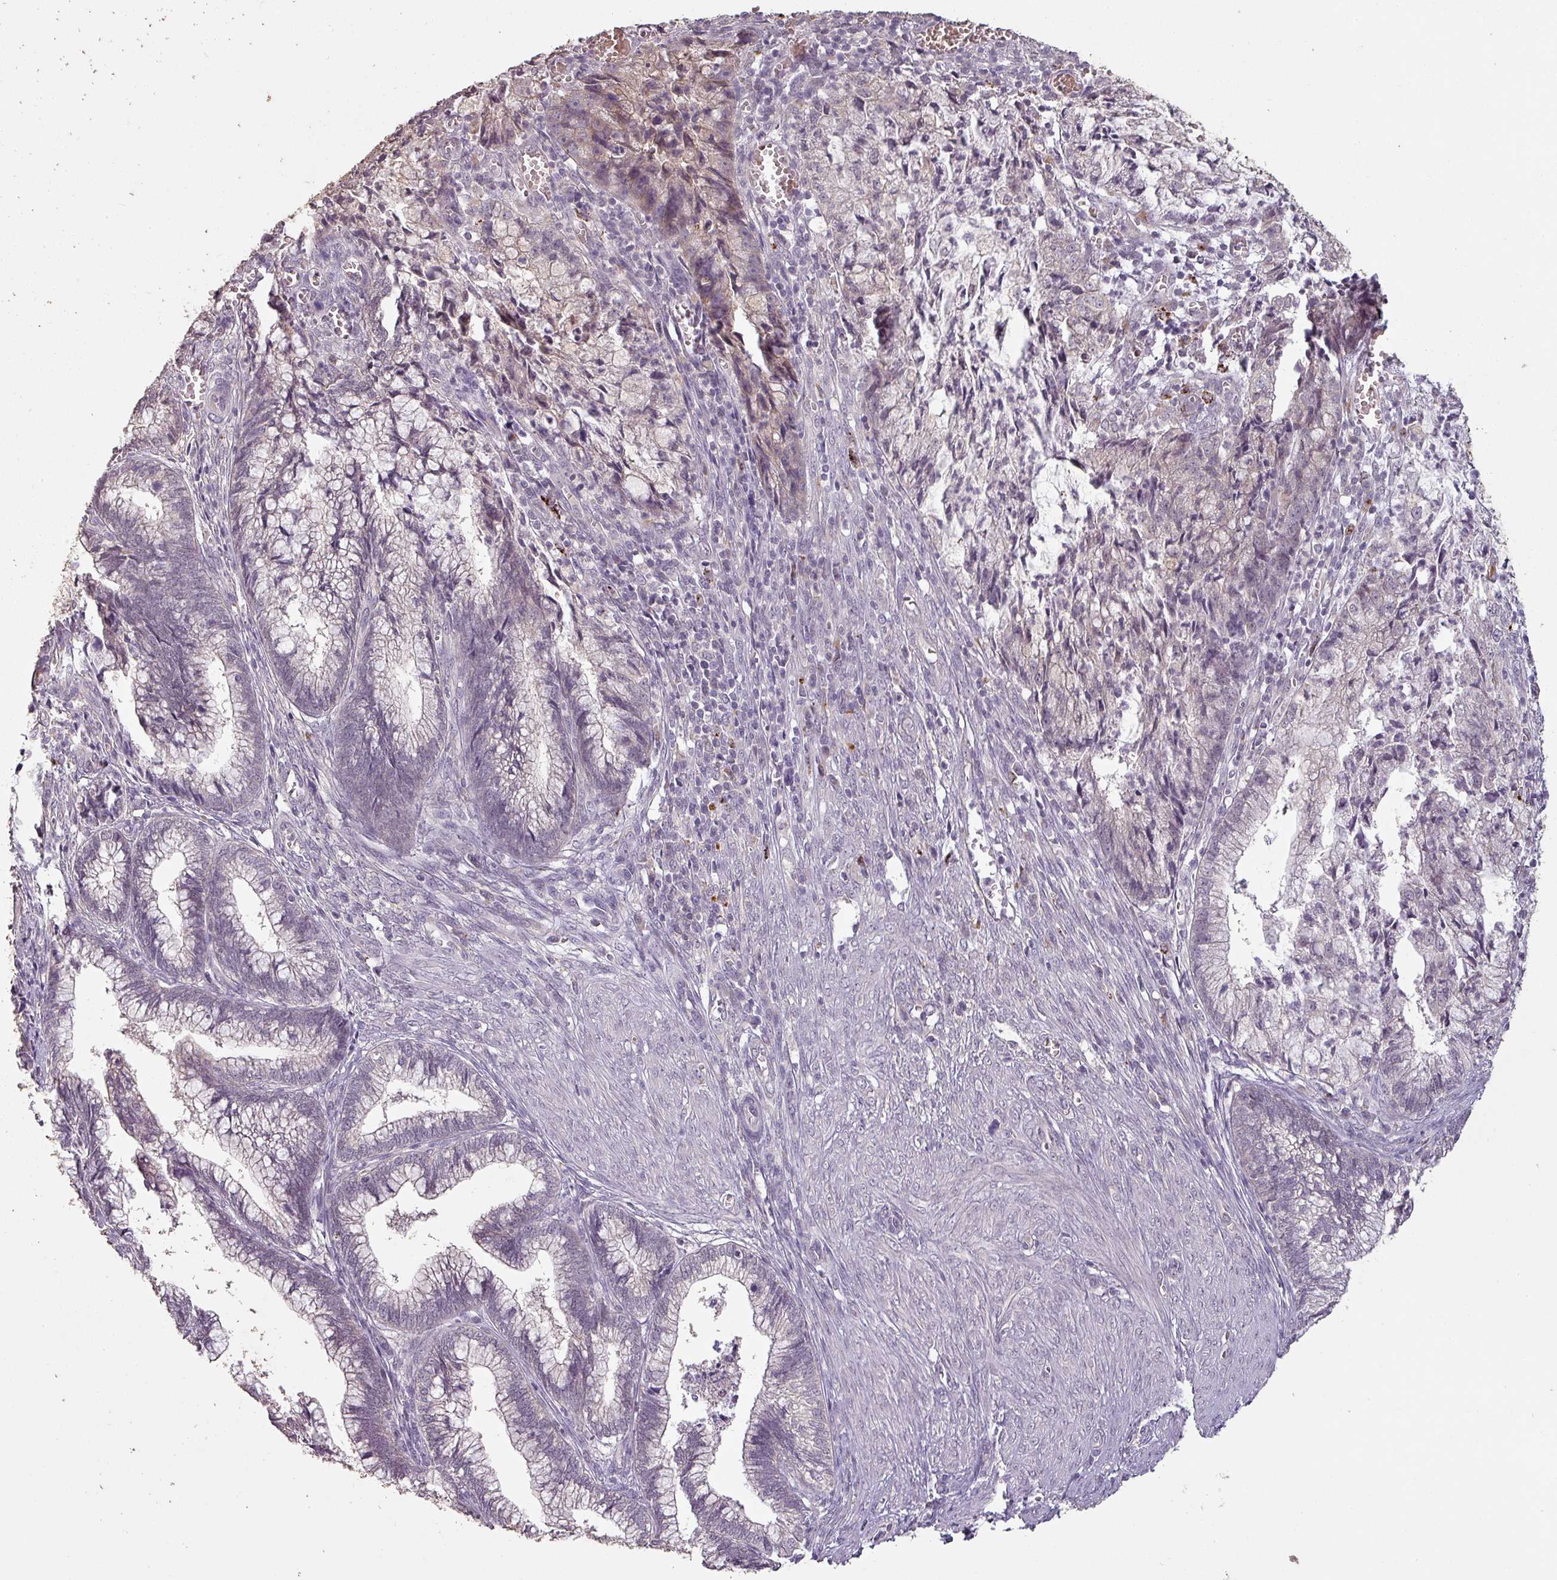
{"staining": {"intensity": "weak", "quantity": "<25%", "location": "cytoplasmic/membranous"}, "tissue": "cervical cancer", "cell_type": "Tumor cells", "image_type": "cancer", "snomed": [{"axis": "morphology", "description": "Adenocarcinoma, NOS"}, {"axis": "topography", "description": "Cervix"}], "caption": "This is a micrograph of IHC staining of cervical adenocarcinoma, which shows no staining in tumor cells.", "gene": "LYPLA1", "patient": {"sex": "female", "age": 44}}